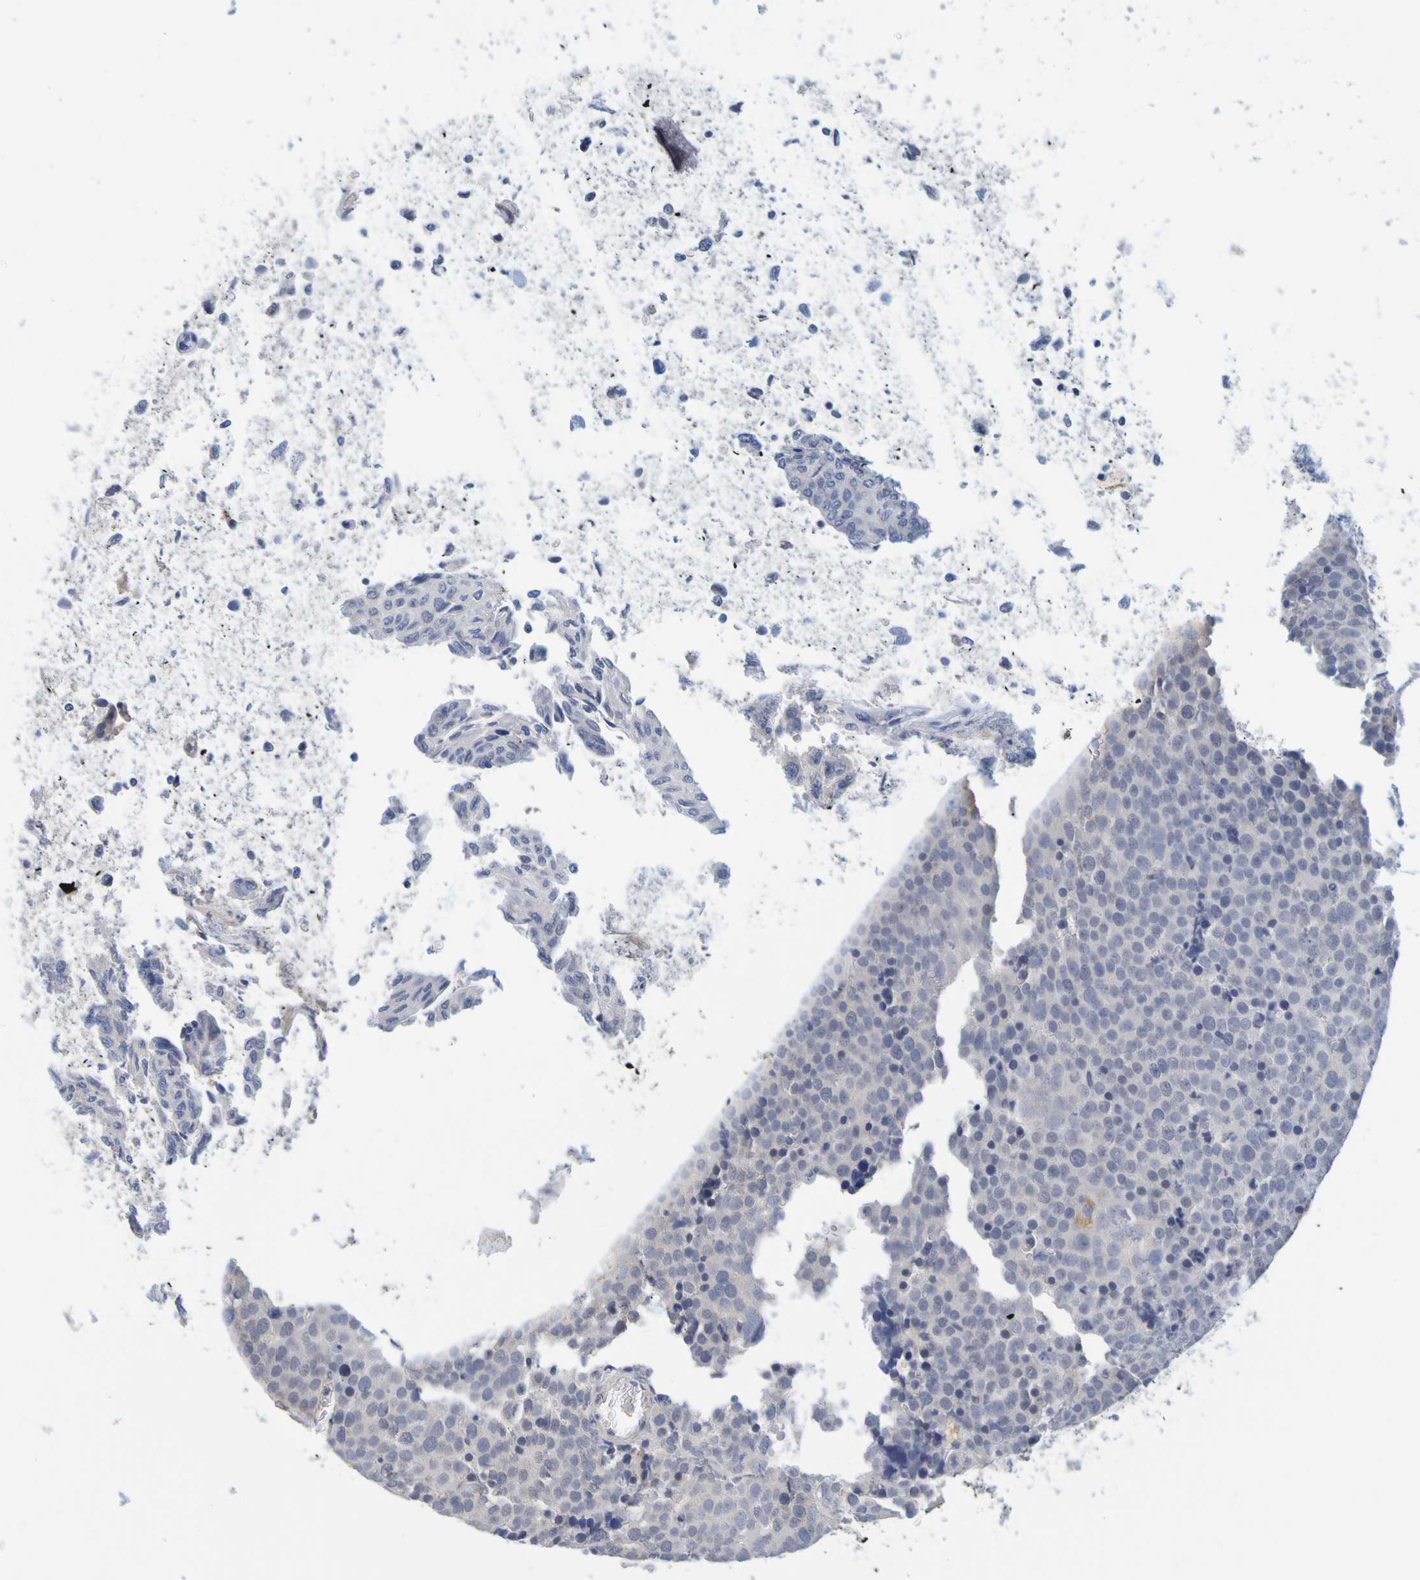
{"staining": {"intensity": "negative", "quantity": "none", "location": "none"}, "tissue": "testis cancer", "cell_type": "Tumor cells", "image_type": "cancer", "snomed": [{"axis": "morphology", "description": "Seminoma, NOS"}, {"axis": "topography", "description": "Testis"}], "caption": "Tumor cells are negative for brown protein staining in seminoma (testis). Brightfield microscopy of IHC stained with DAB (3,3'-diaminobenzidine) (brown) and hematoxylin (blue), captured at high magnification.", "gene": "ENDOU", "patient": {"sex": "male", "age": 71}}